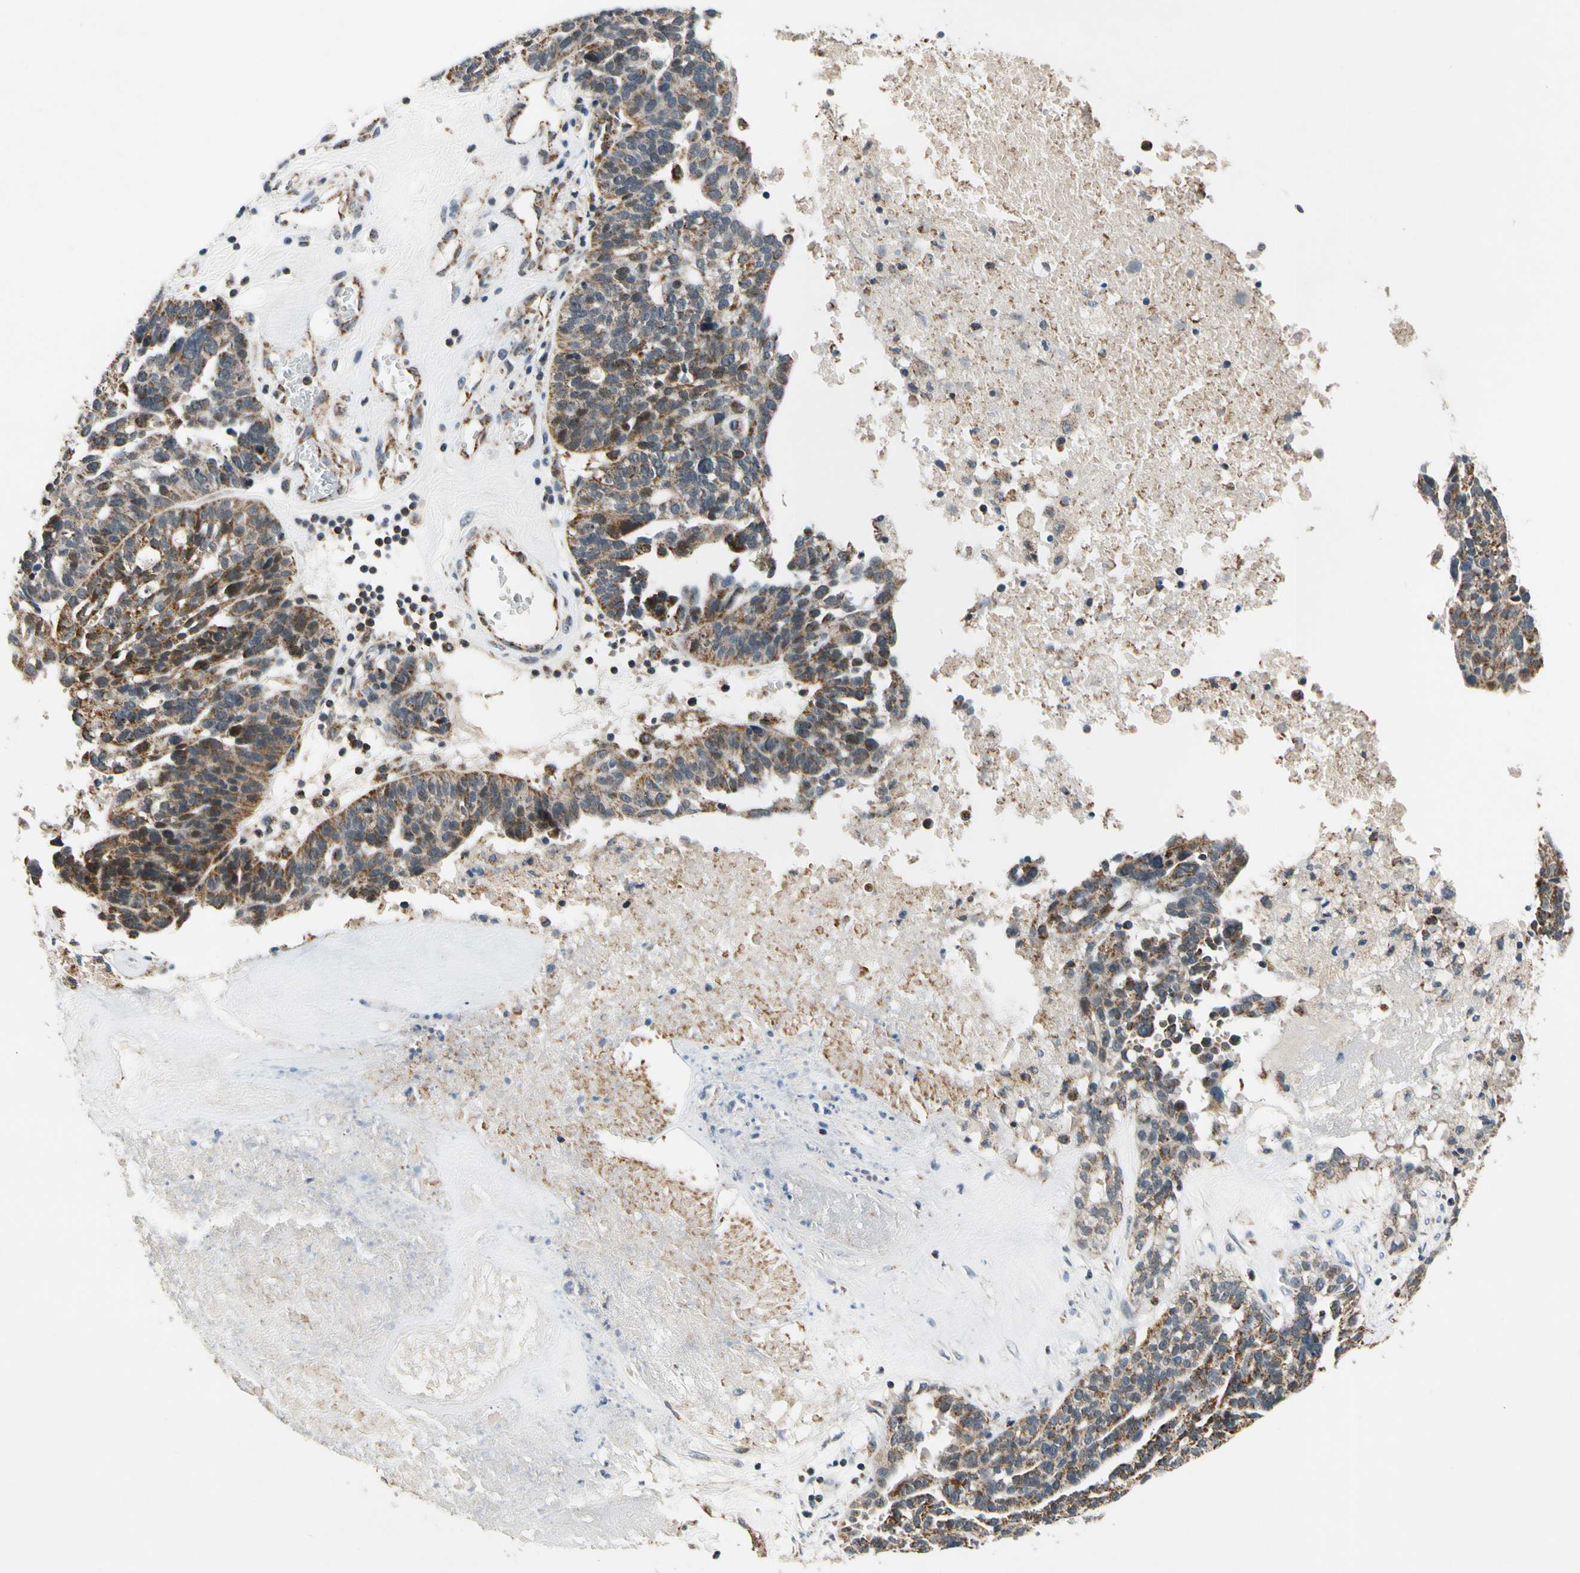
{"staining": {"intensity": "moderate", "quantity": ">75%", "location": "cytoplasmic/membranous"}, "tissue": "ovarian cancer", "cell_type": "Tumor cells", "image_type": "cancer", "snomed": [{"axis": "morphology", "description": "Cystadenocarcinoma, serous, NOS"}, {"axis": "topography", "description": "Ovary"}], "caption": "A photomicrograph showing moderate cytoplasmic/membranous positivity in about >75% of tumor cells in ovarian cancer, as visualized by brown immunohistochemical staining.", "gene": "KHDC4", "patient": {"sex": "female", "age": 59}}